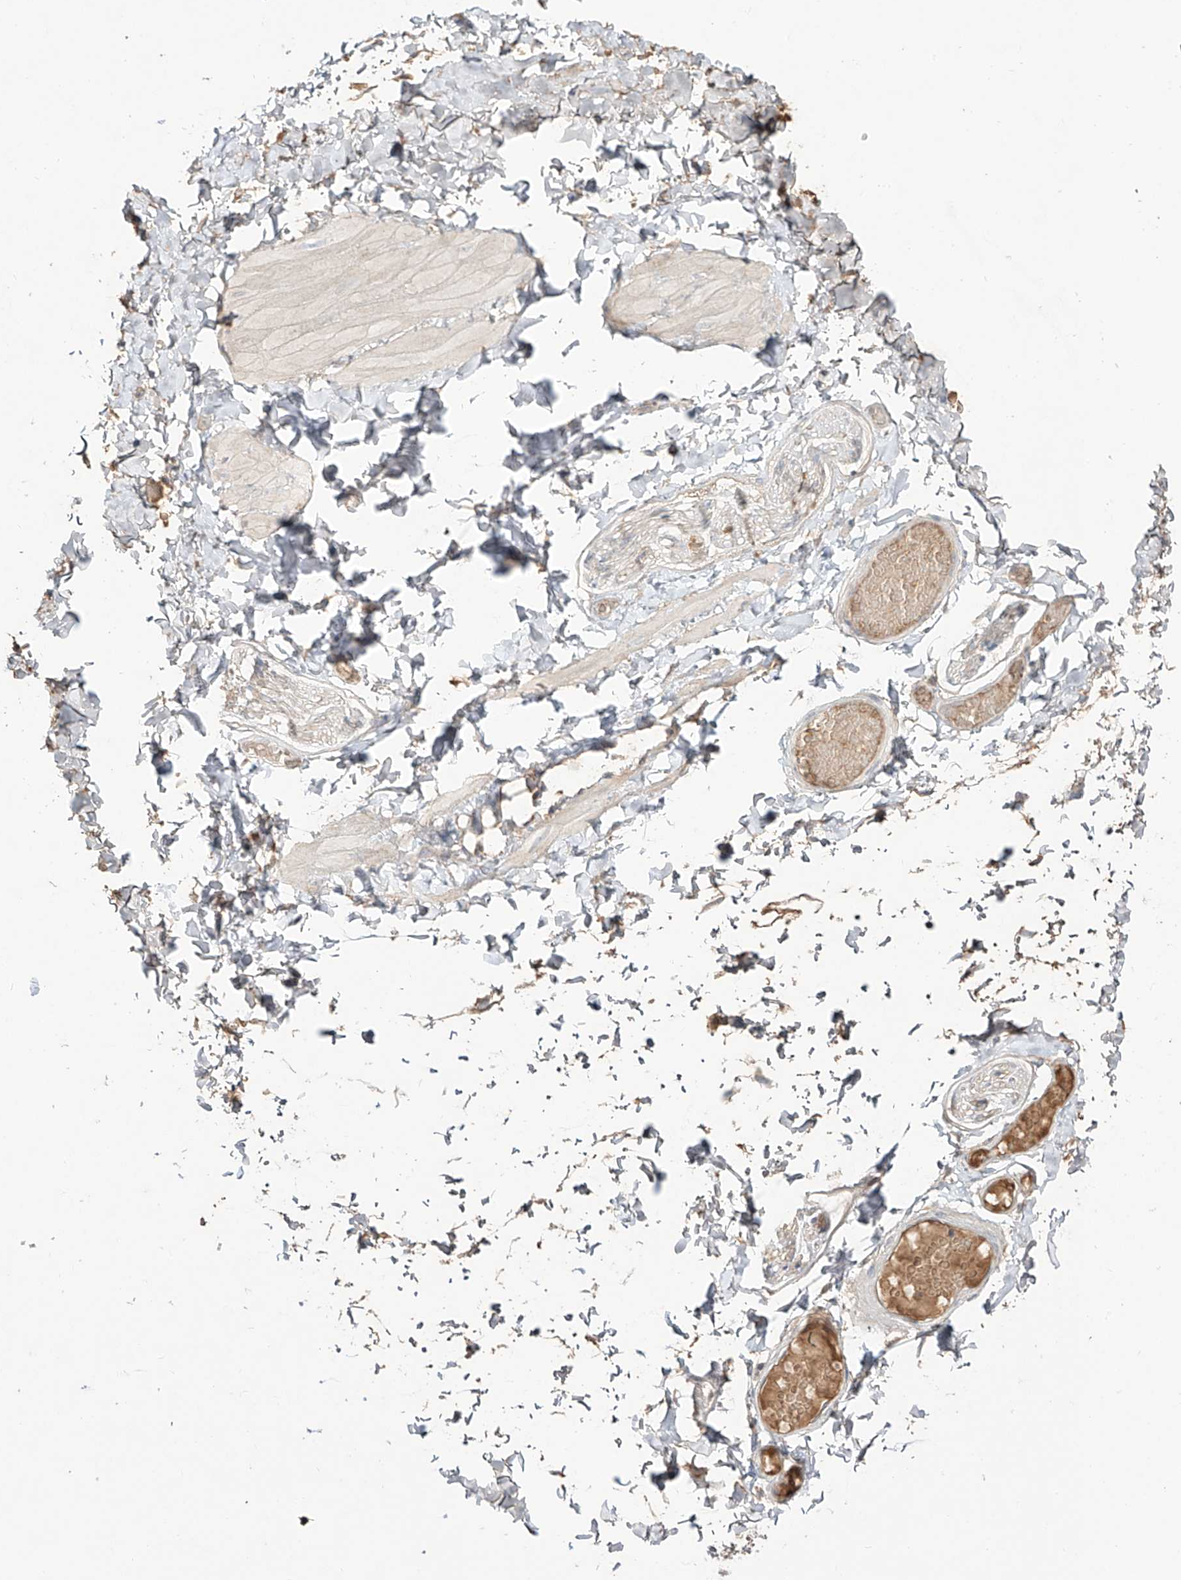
{"staining": {"intensity": "weak", "quantity": ">75%", "location": "cytoplasmic/membranous"}, "tissue": "adipose tissue", "cell_type": "Adipocytes", "image_type": "normal", "snomed": [{"axis": "morphology", "description": "Normal tissue, NOS"}, {"axis": "topography", "description": "Adipose tissue"}, {"axis": "topography", "description": "Vascular tissue"}, {"axis": "topography", "description": "Peripheral nerve tissue"}], "caption": "The immunohistochemical stain labels weak cytoplasmic/membranous expression in adipocytes of benign adipose tissue. The staining was performed using DAB to visualize the protein expression in brown, while the nuclei were stained in blue with hematoxylin (Magnification: 20x).", "gene": "ERO1A", "patient": {"sex": "male", "age": 25}}